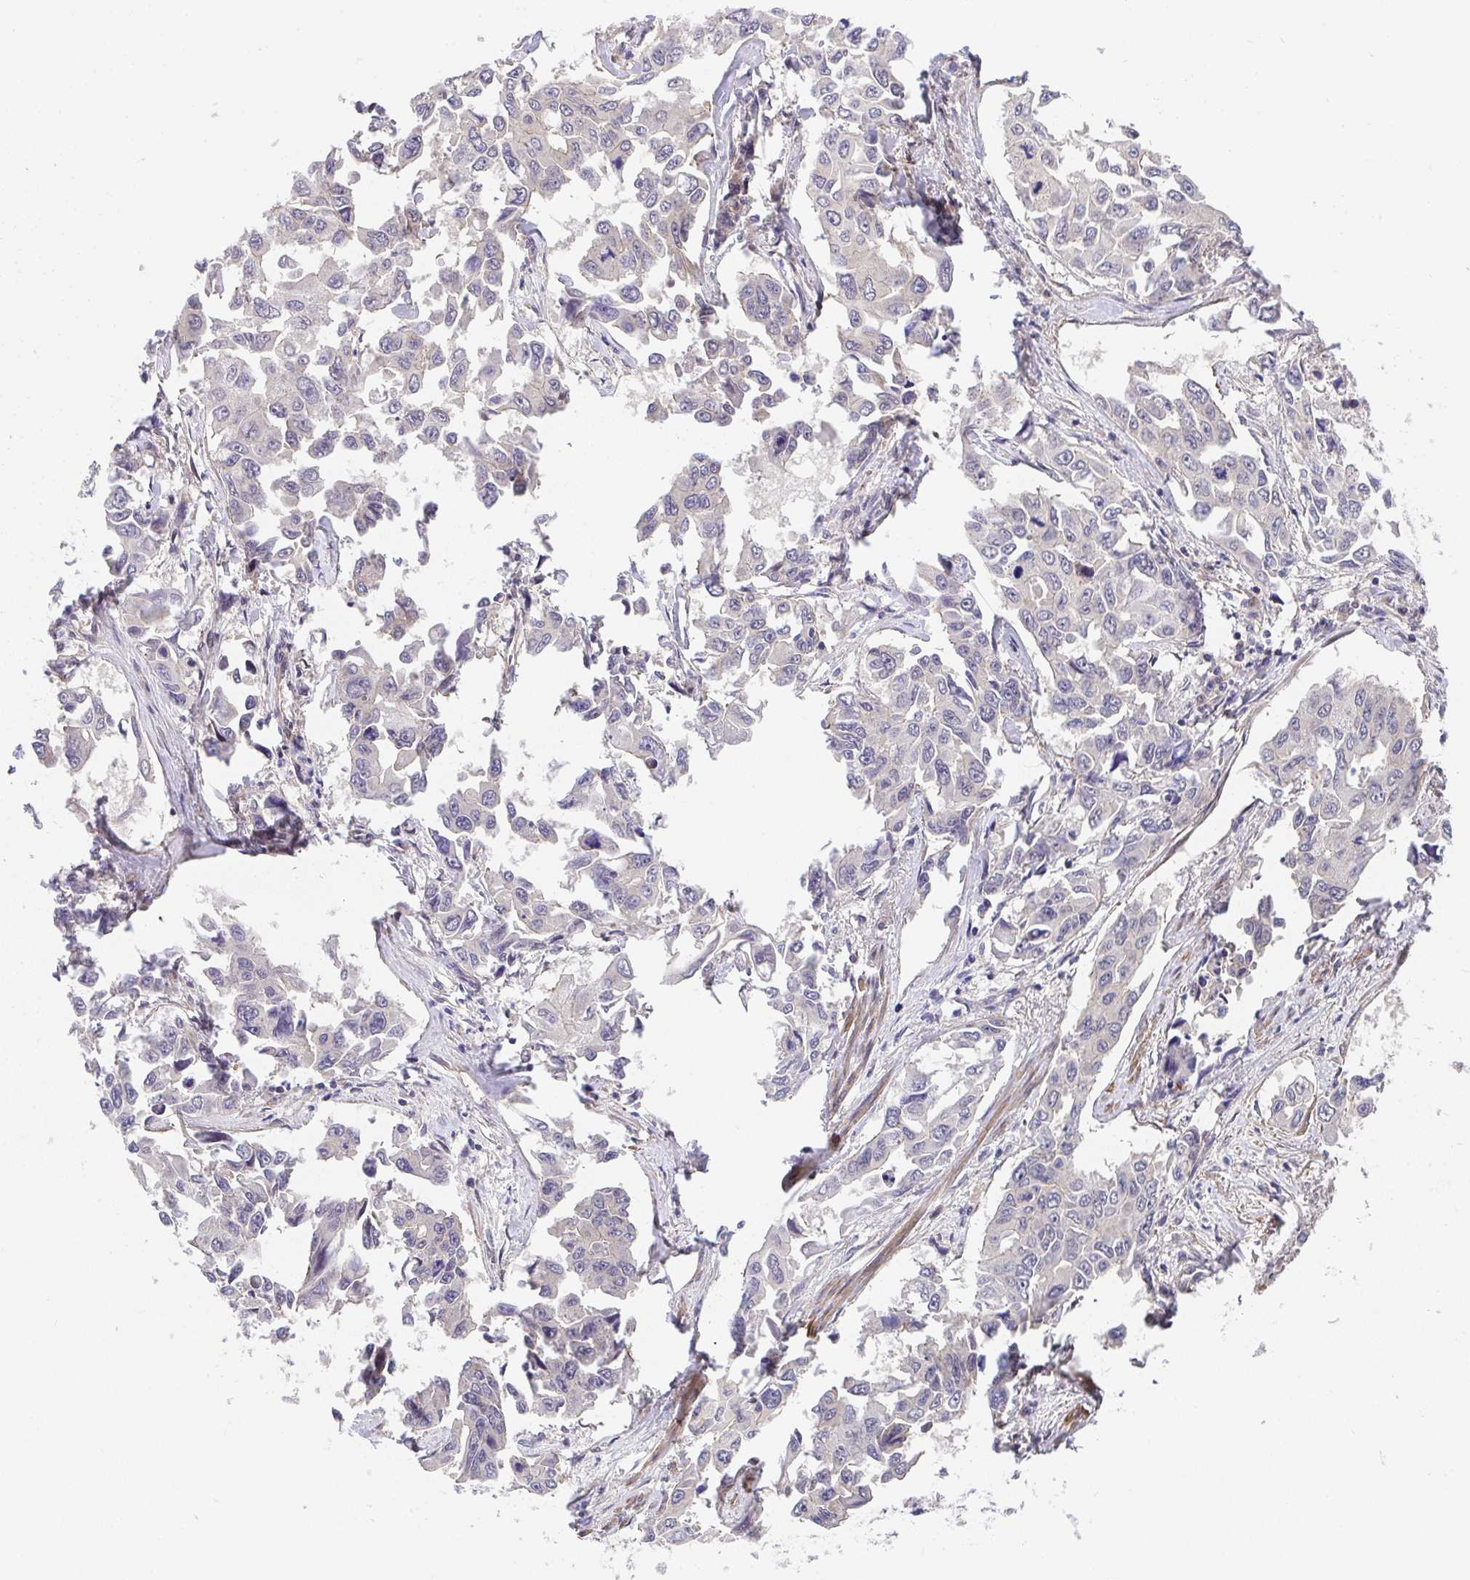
{"staining": {"intensity": "negative", "quantity": "none", "location": "none"}, "tissue": "lung cancer", "cell_type": "Tumor cells", "image_type": "cancer", "snomed": [{"axis": "morphology", "description": "Adenocarcinoma, NOS"}, {"axis": "topography", "description": "Lung"}], "caption": "Immunohistochemistry micrograph of lung cancer stained for a protein (brown), which displays no expression in tumor cells.", "gene": "ZNF696", "patient": {"sex": "male", "age": 64}}